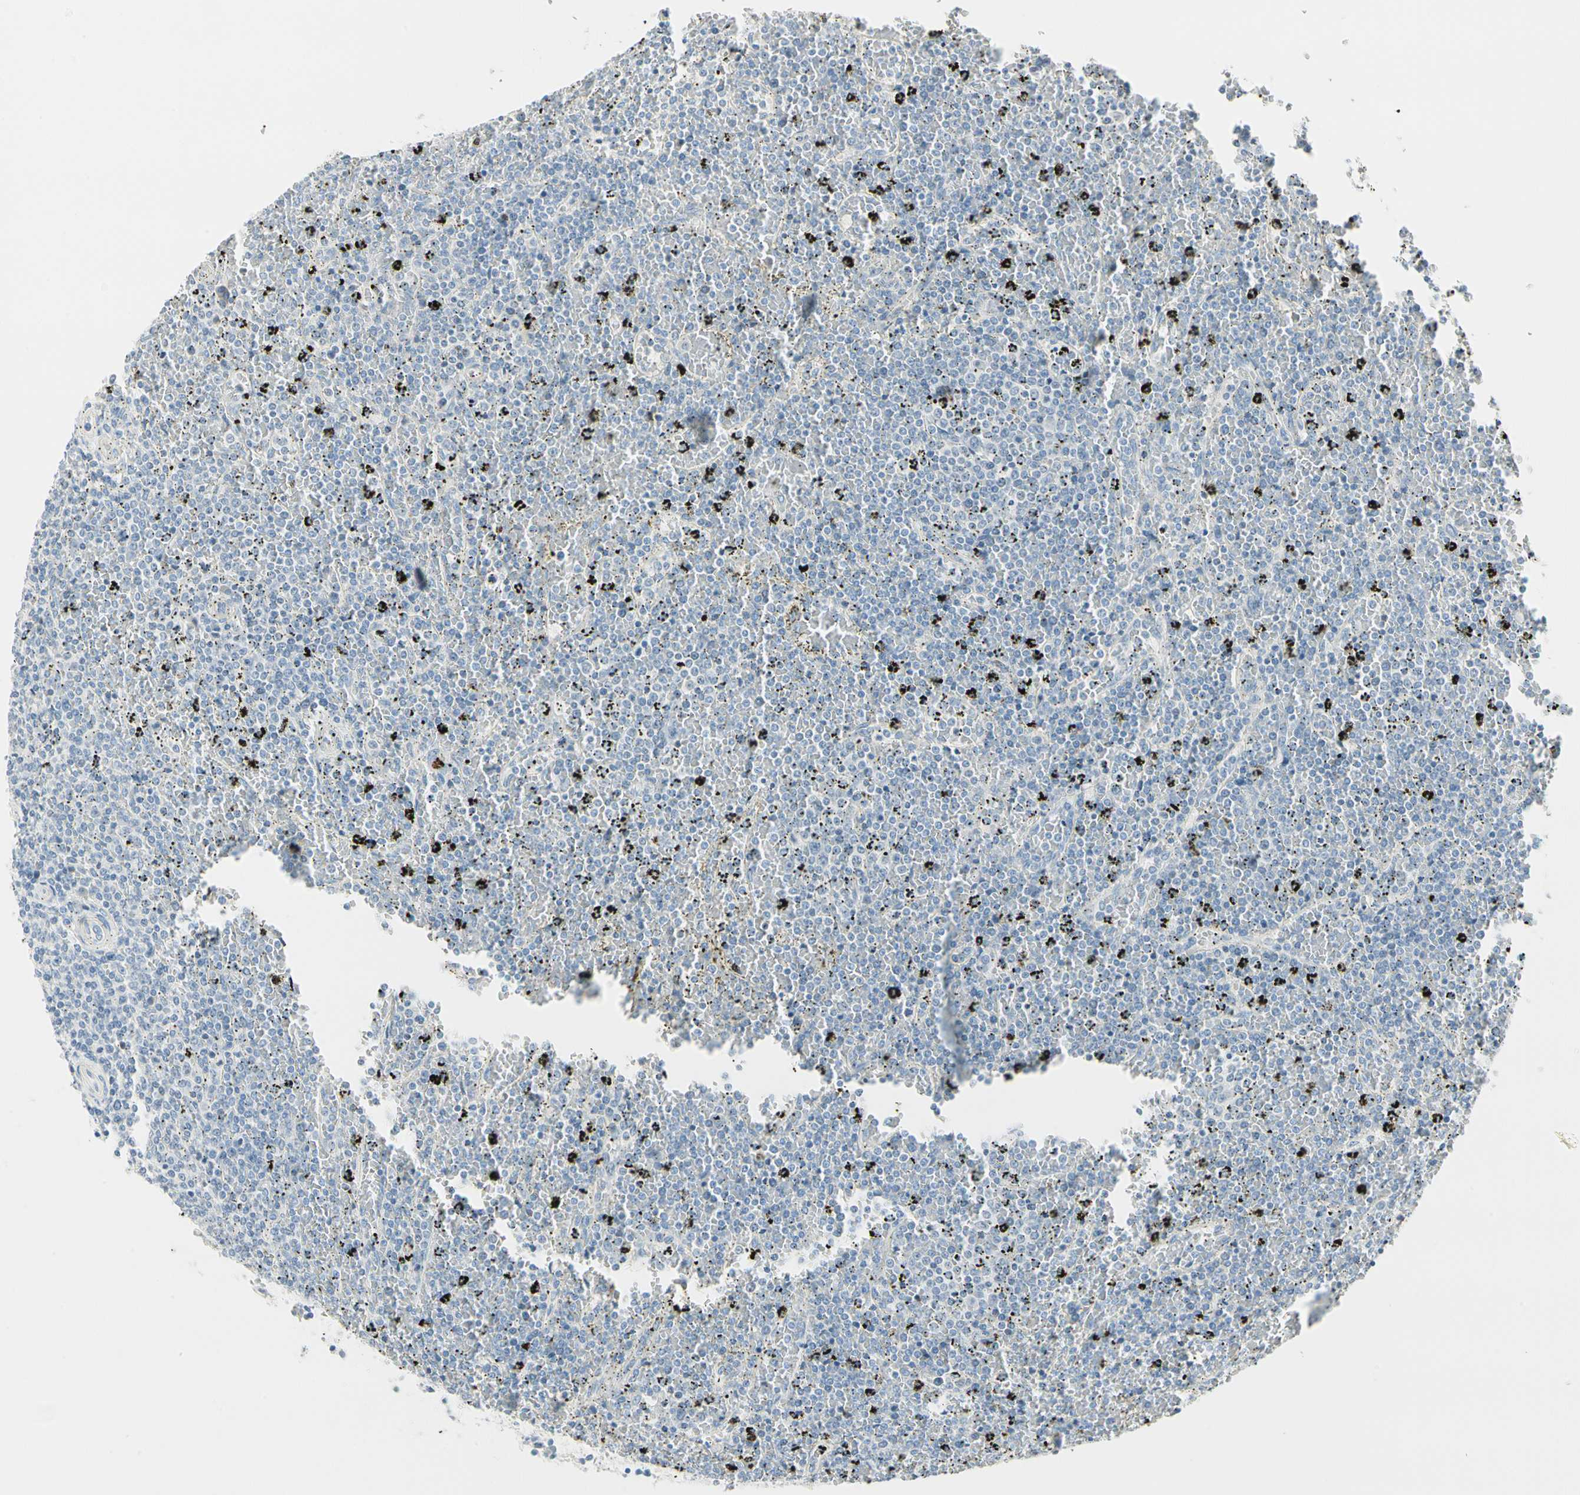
{"staining": {"intensity": "negative", "quantity": "none", "location": "none"}, "tissue": "lymphoma", "cell_type": "Tumor cells", "image_type": "cancer", "snomed": [{"axis": "morphology", "description": "Malignant lymphoma, non-Hodgkin's type, Low grade"}, {"axis": "topography", "description": "Spleen"}], "caption": "Tumor cells show no significant protein staining in lymphoma.", "gene": "MLLT10", "patient": {"sex": "female", "age": 77}}